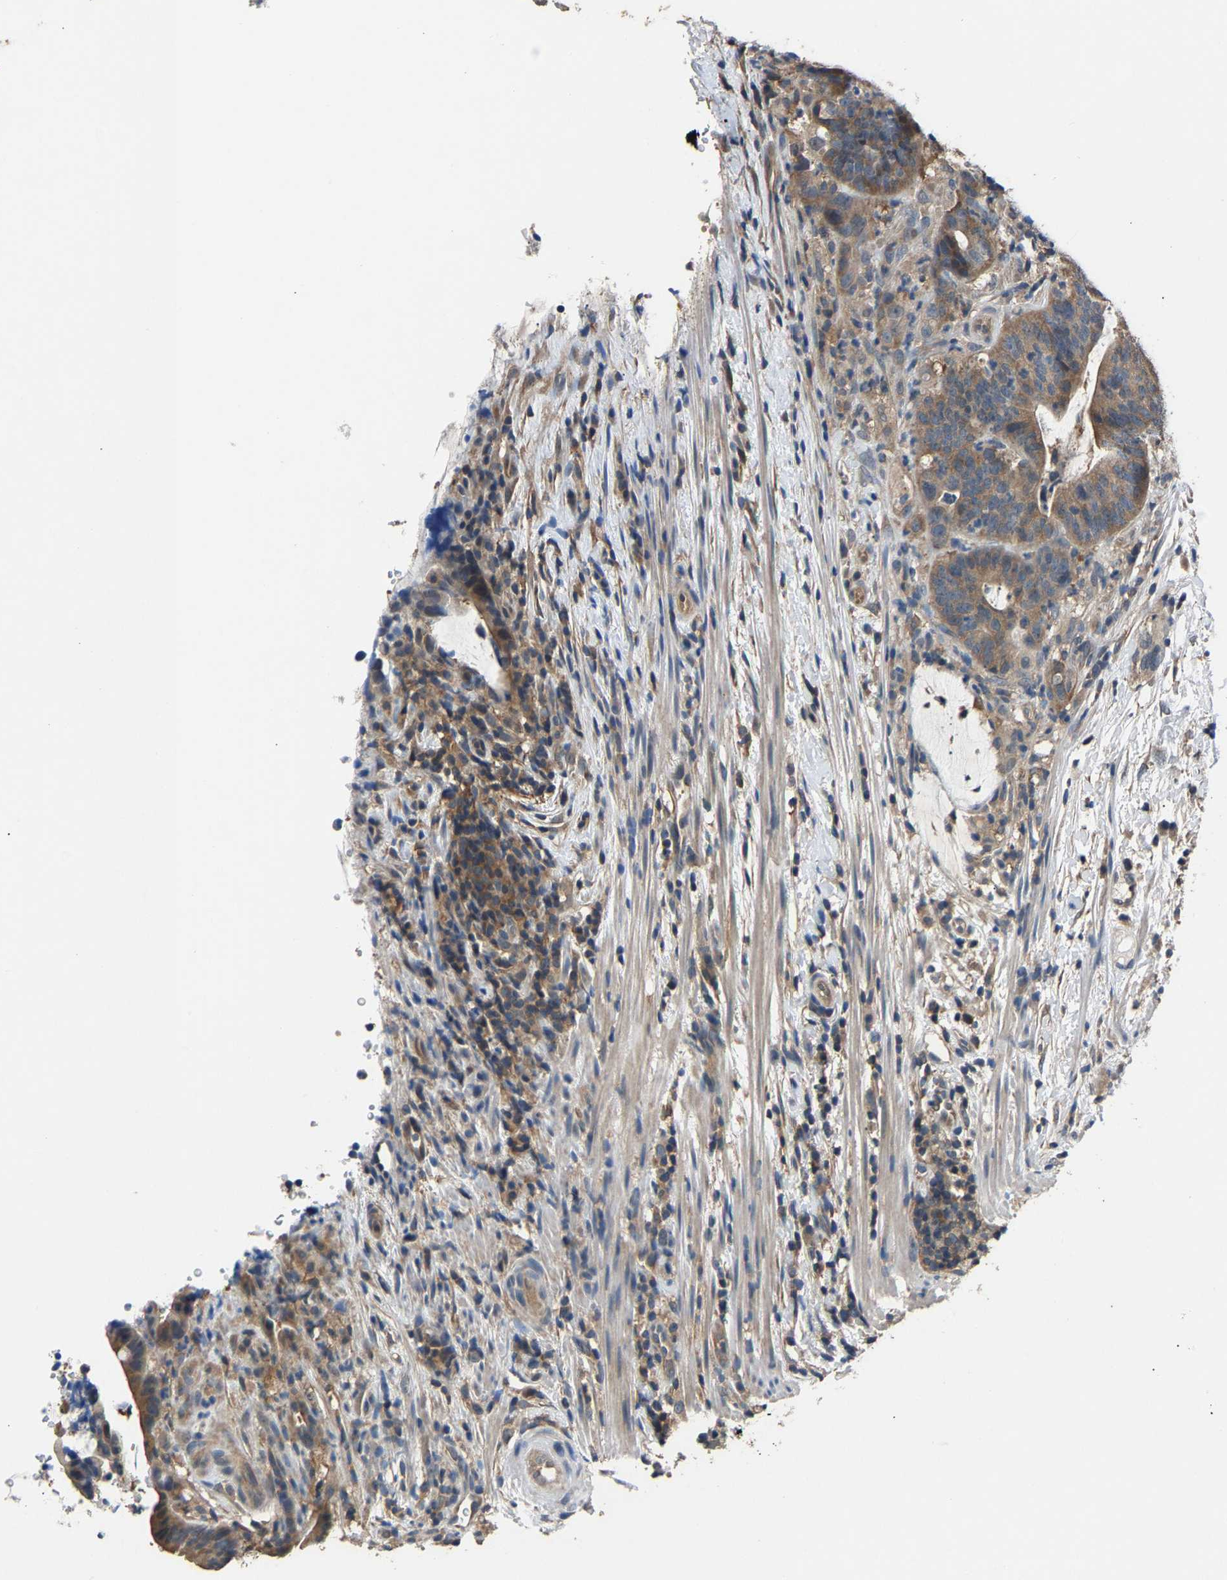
{"staining": {"intensity": "moderate", "quantity": ">75%", "location": "cytoplasmic/membranous"}, "tissue": "colorectal cancer", "cell_type": "Tumor cells", "image_type": "cancer", "snomed": [{"axis": "morphology", "description": "Adenocarcinoma, NOS"}, {"axis": "topography", "description": "Colon"}], "caption": "A brown stain shows moderate cytoplasmic/membranous positivity of a protein in human colorectal adenocarcinoma tumor cells.", "gene": "ABCC9", "patient": {"sex": "female", "age": 66}}